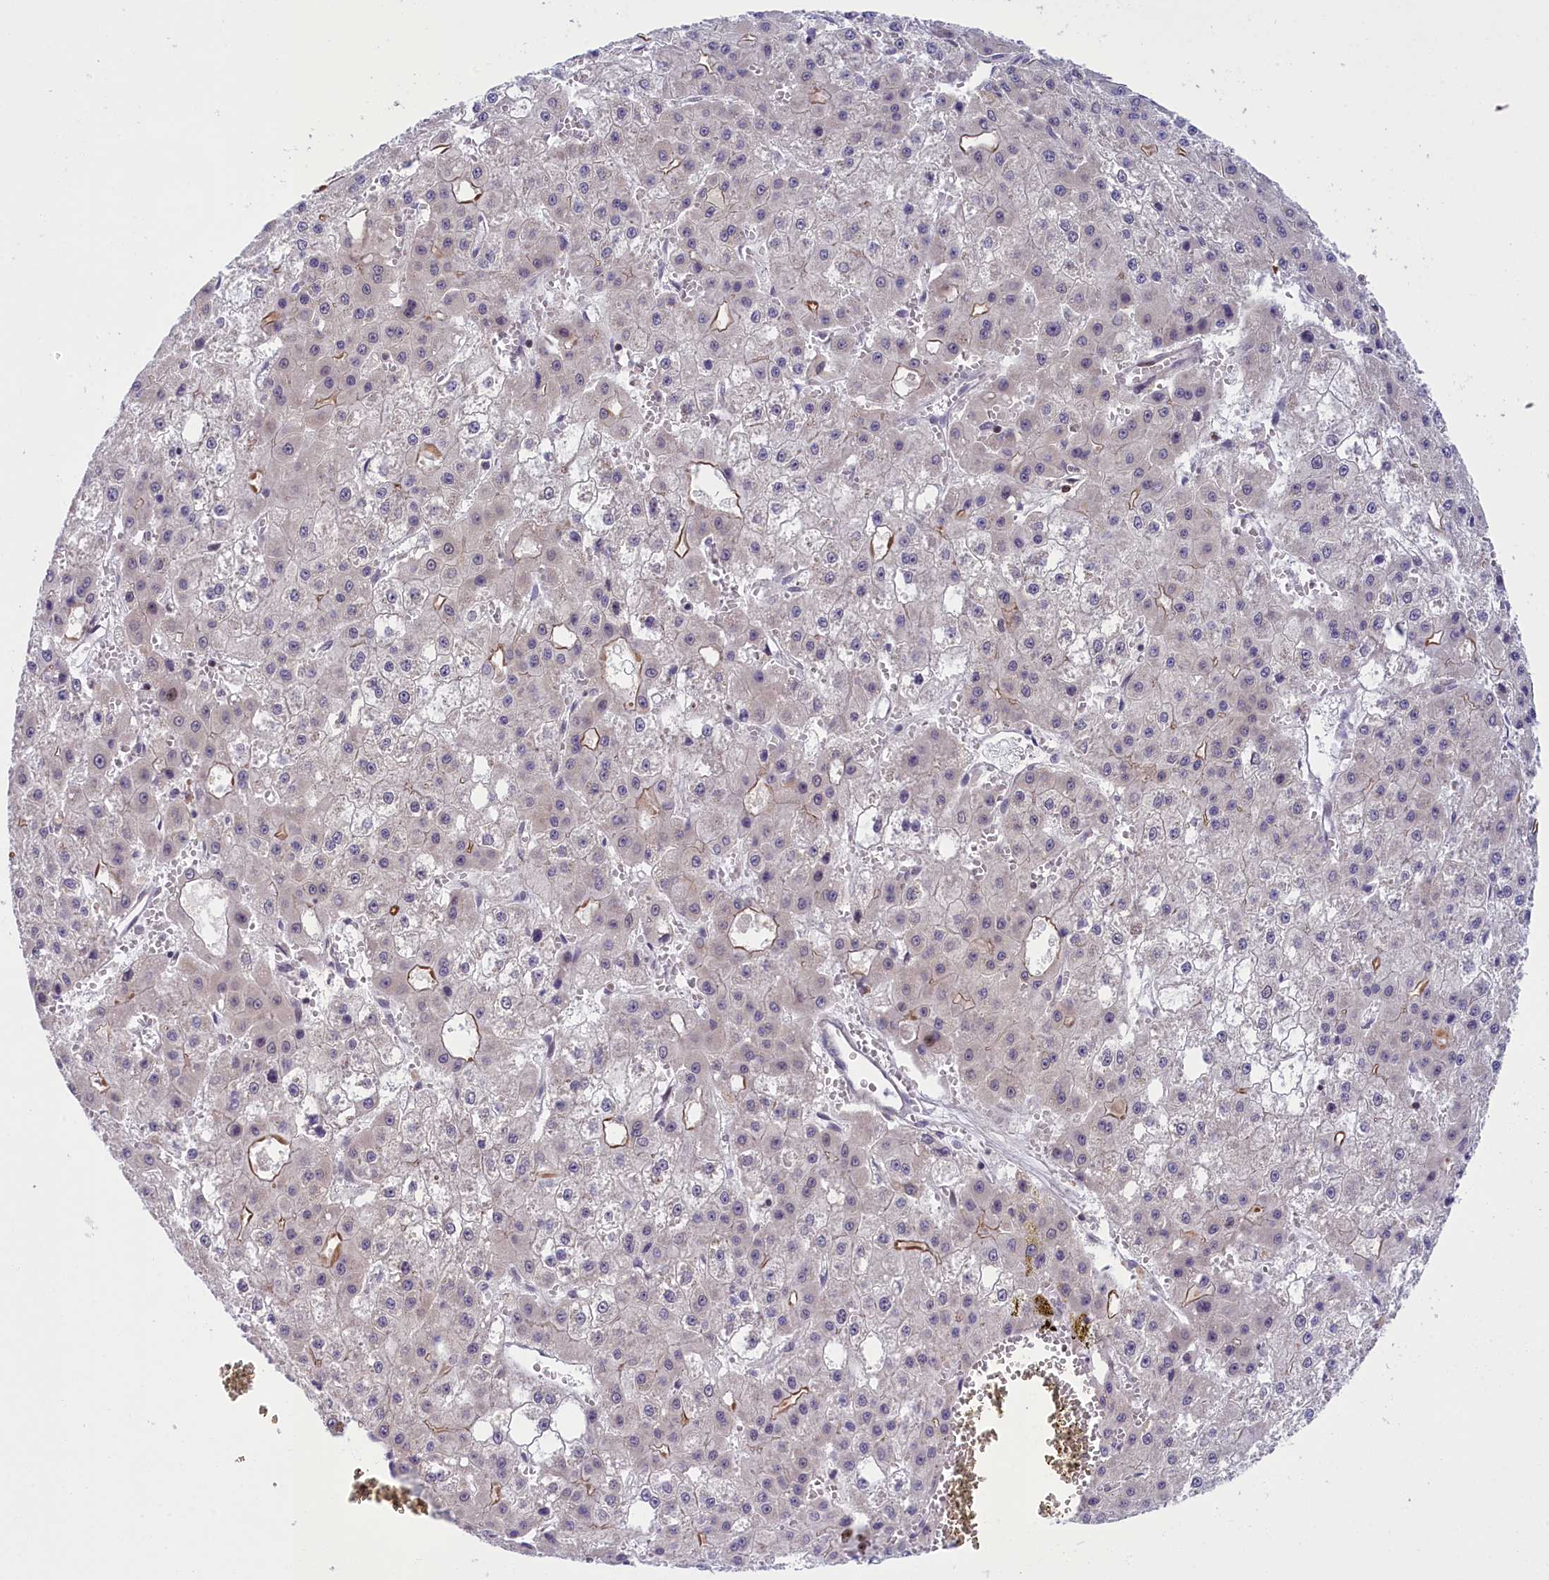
{"staining": {"intensity": "negative", "quantity": "none", "location": "none"}, "tissue": "liver cancer", "cell_type": "Tumor cells", "image_type": "cancer", "snomed": [{"axis": "morphology", "description": "Carcinoma, Hepatocellular, NOS"}, {"axis": "topography", "description": "Liver"}], "caption": "This is a histopathology image of immunohistochemistry (IHC) staining of hepatocellular carcinoma (liver), which shows no positivity in tumor cells.", "gene": "CCL23", "patient": {"sex": "male", "age": 47}}